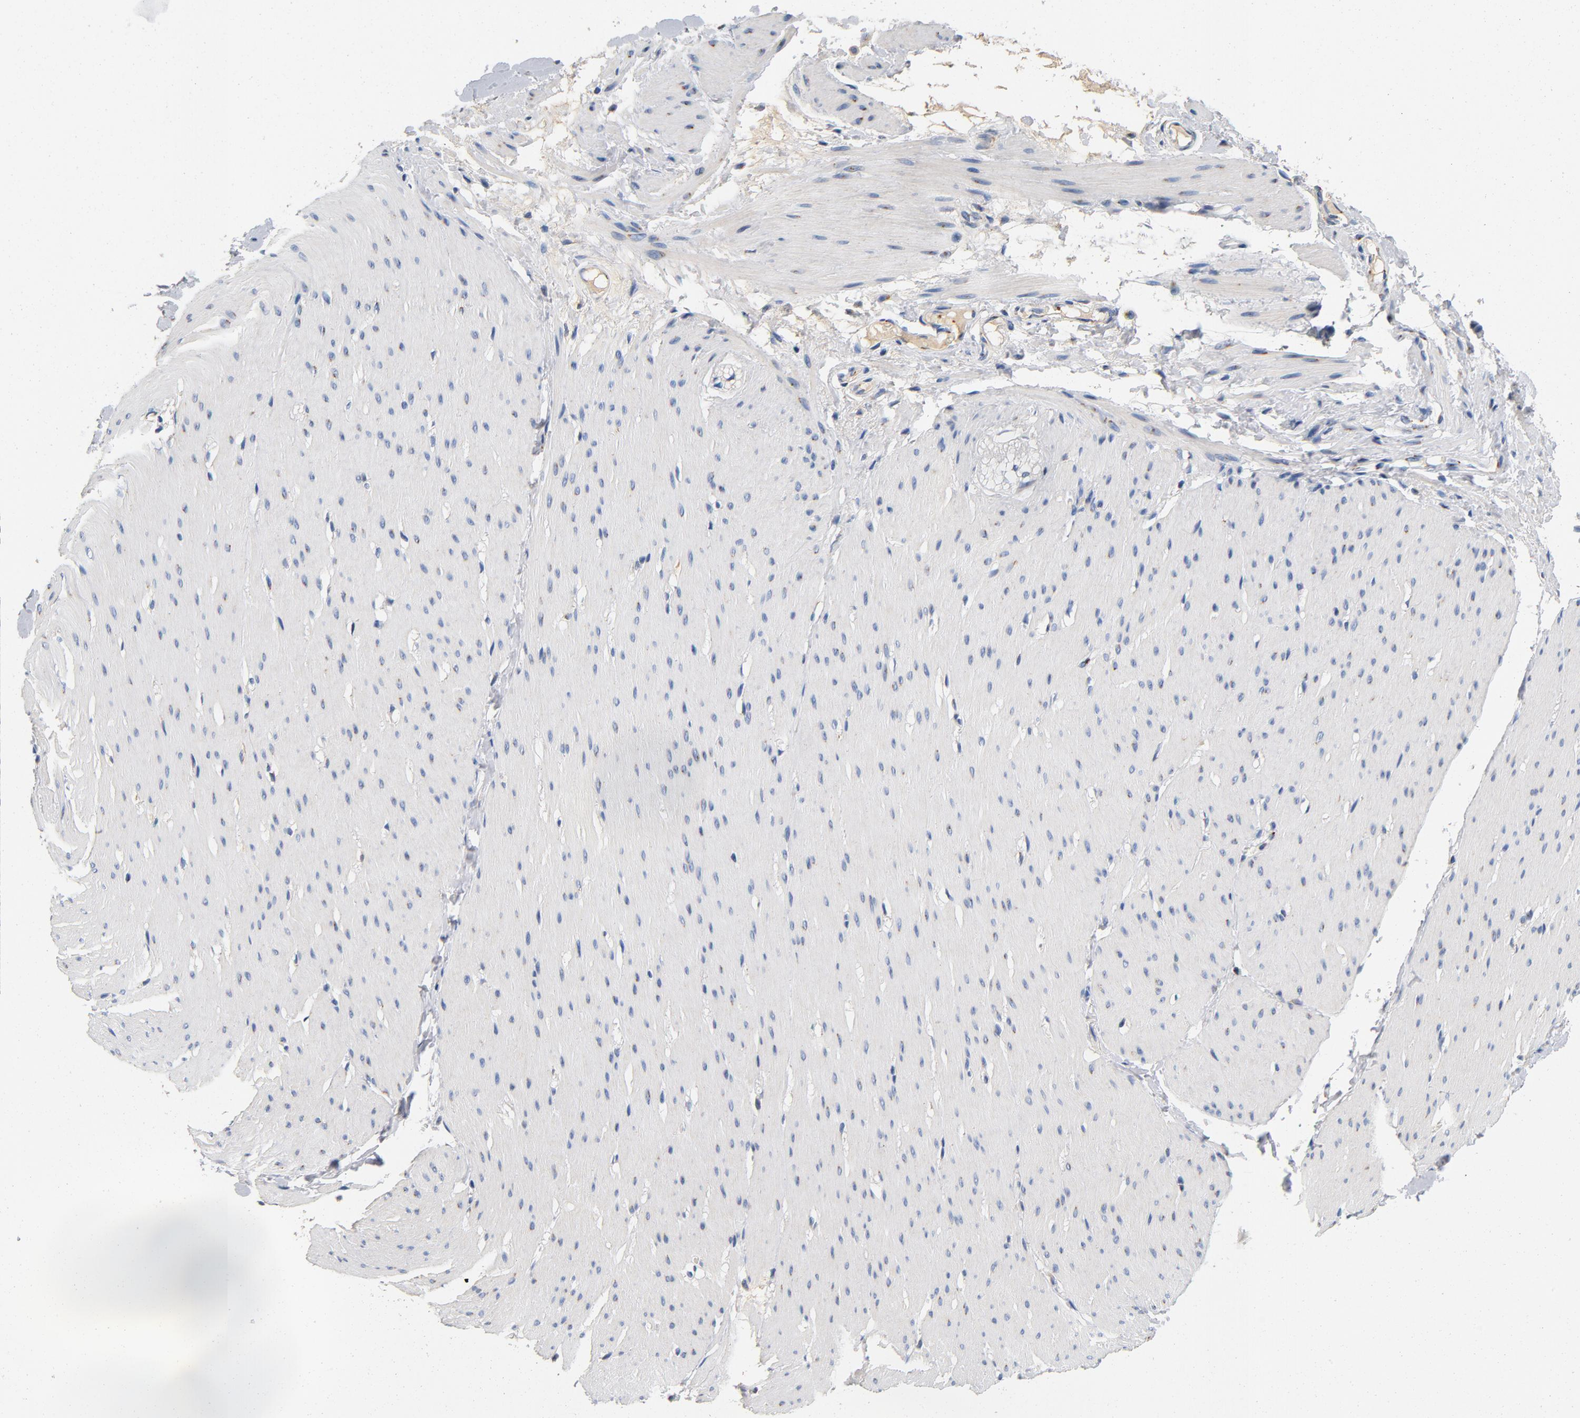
{"staining": {"intensity": "negative", "quantity": "none", "location": "none"}, "tissue": "smooth muscle", "cell_type": "Smooth muscle cells", "image_type": "normal", "snomed": [{"axis": "morphology", "description": "Normal tissue, NOS"}, {"axis": "topography", "description": "Smooth muscle"}, {"axis": "topography", "description": "Colon"}], "caption": "Smooth muscle stained for a protein using IHC exhibits no staining smooth muscle cells.", "gene": "LMAN2", "patient": {"sex": "male", "age": 67}}